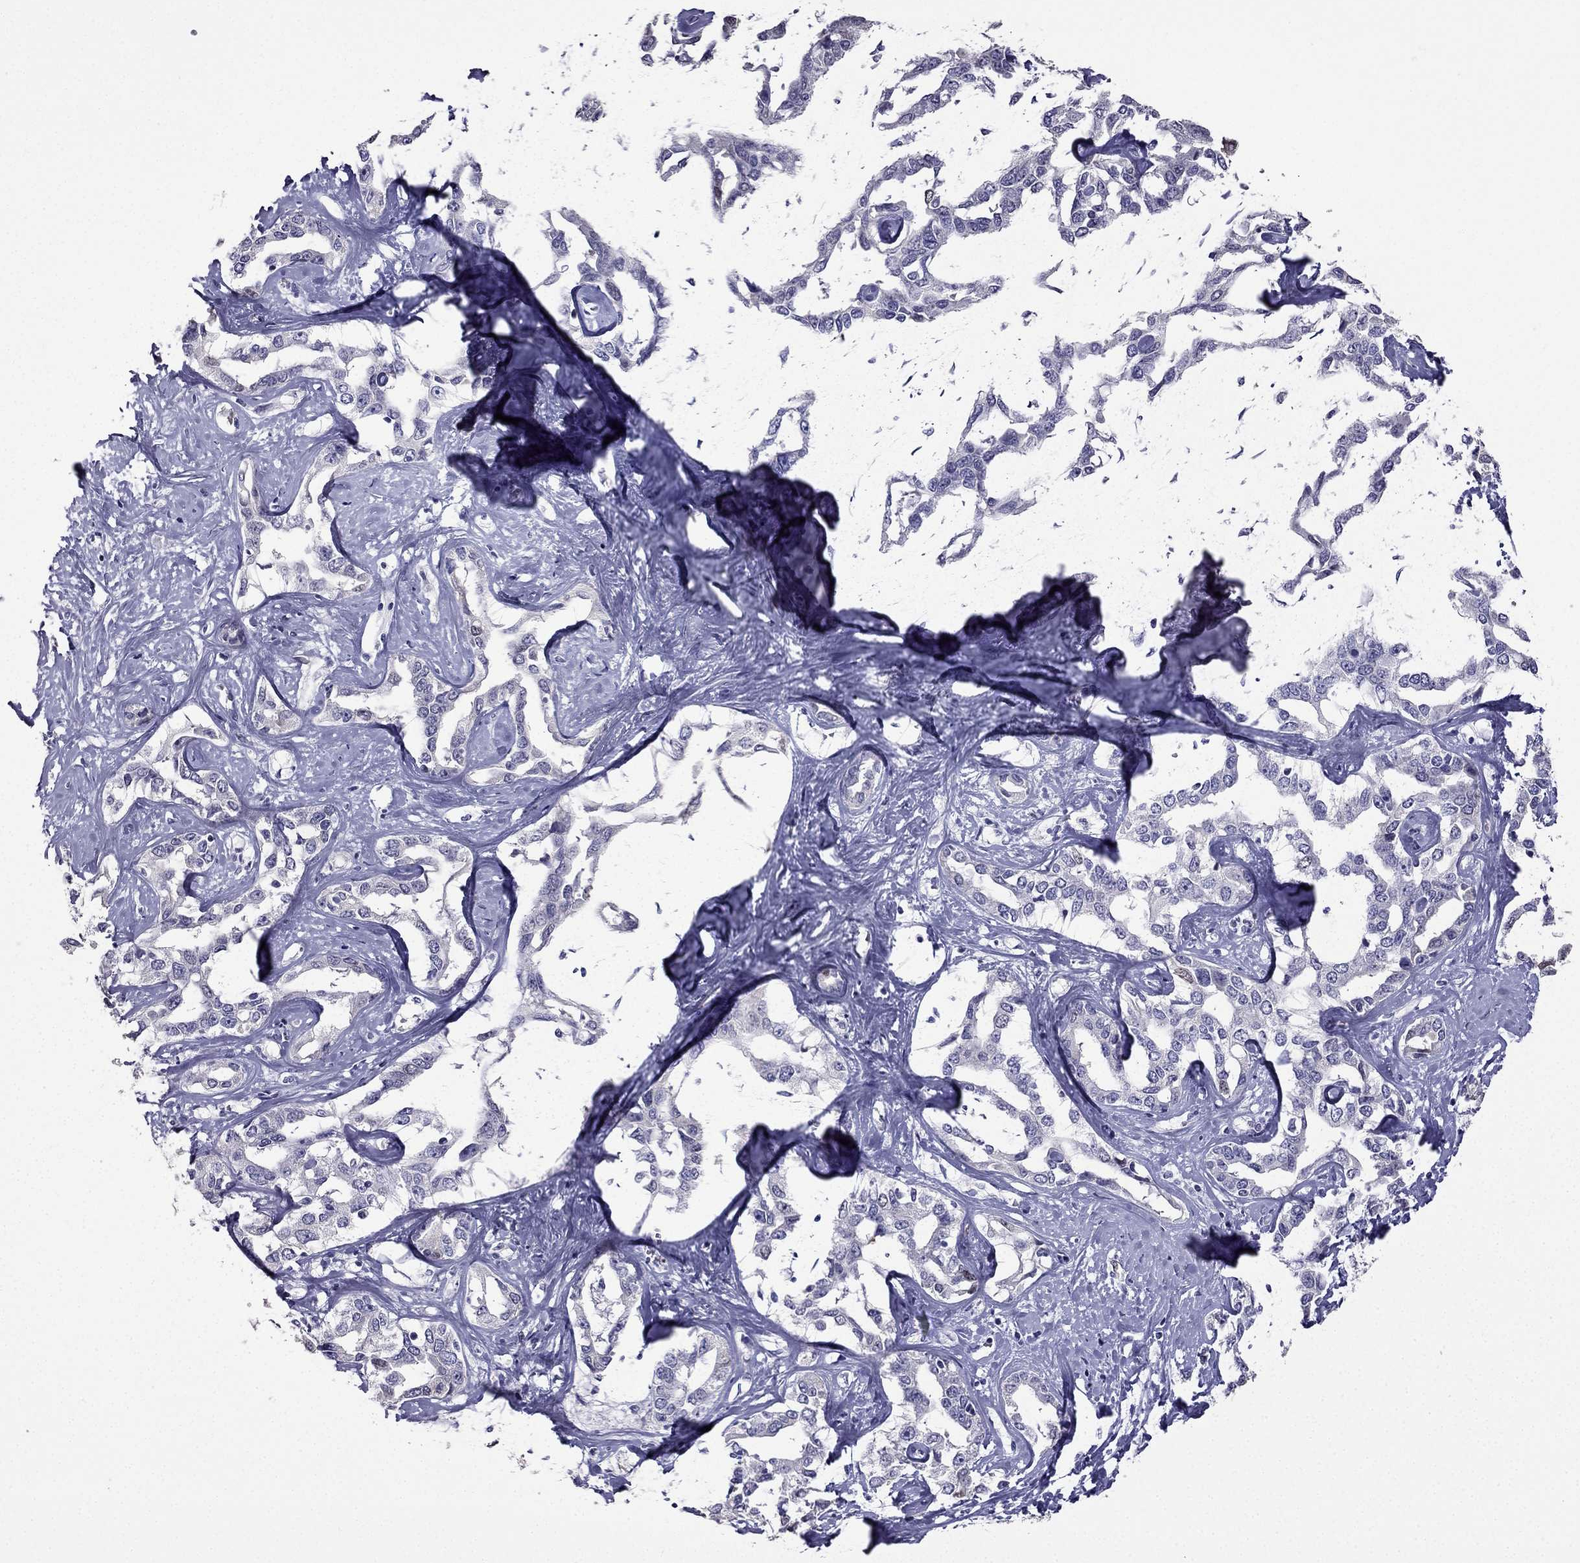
{"staining": {"intensity": "negative", "quantity": "none", "location": "none"}, "tissue": "liver cancer", "cell_type": "Tumor cells", "image_type": "cancer", "snomed": [{"axis": "morphology", "description": "Cholangiocarcinoma"}, {"axis": "topography", "description": "Liver"}], "caption": "A photomicrograph of liver cancer stained for a protein reveals no brown staining in tumor cells.", "gene": "UHRF1", "patient": {"sex": "male", "age": 59}}